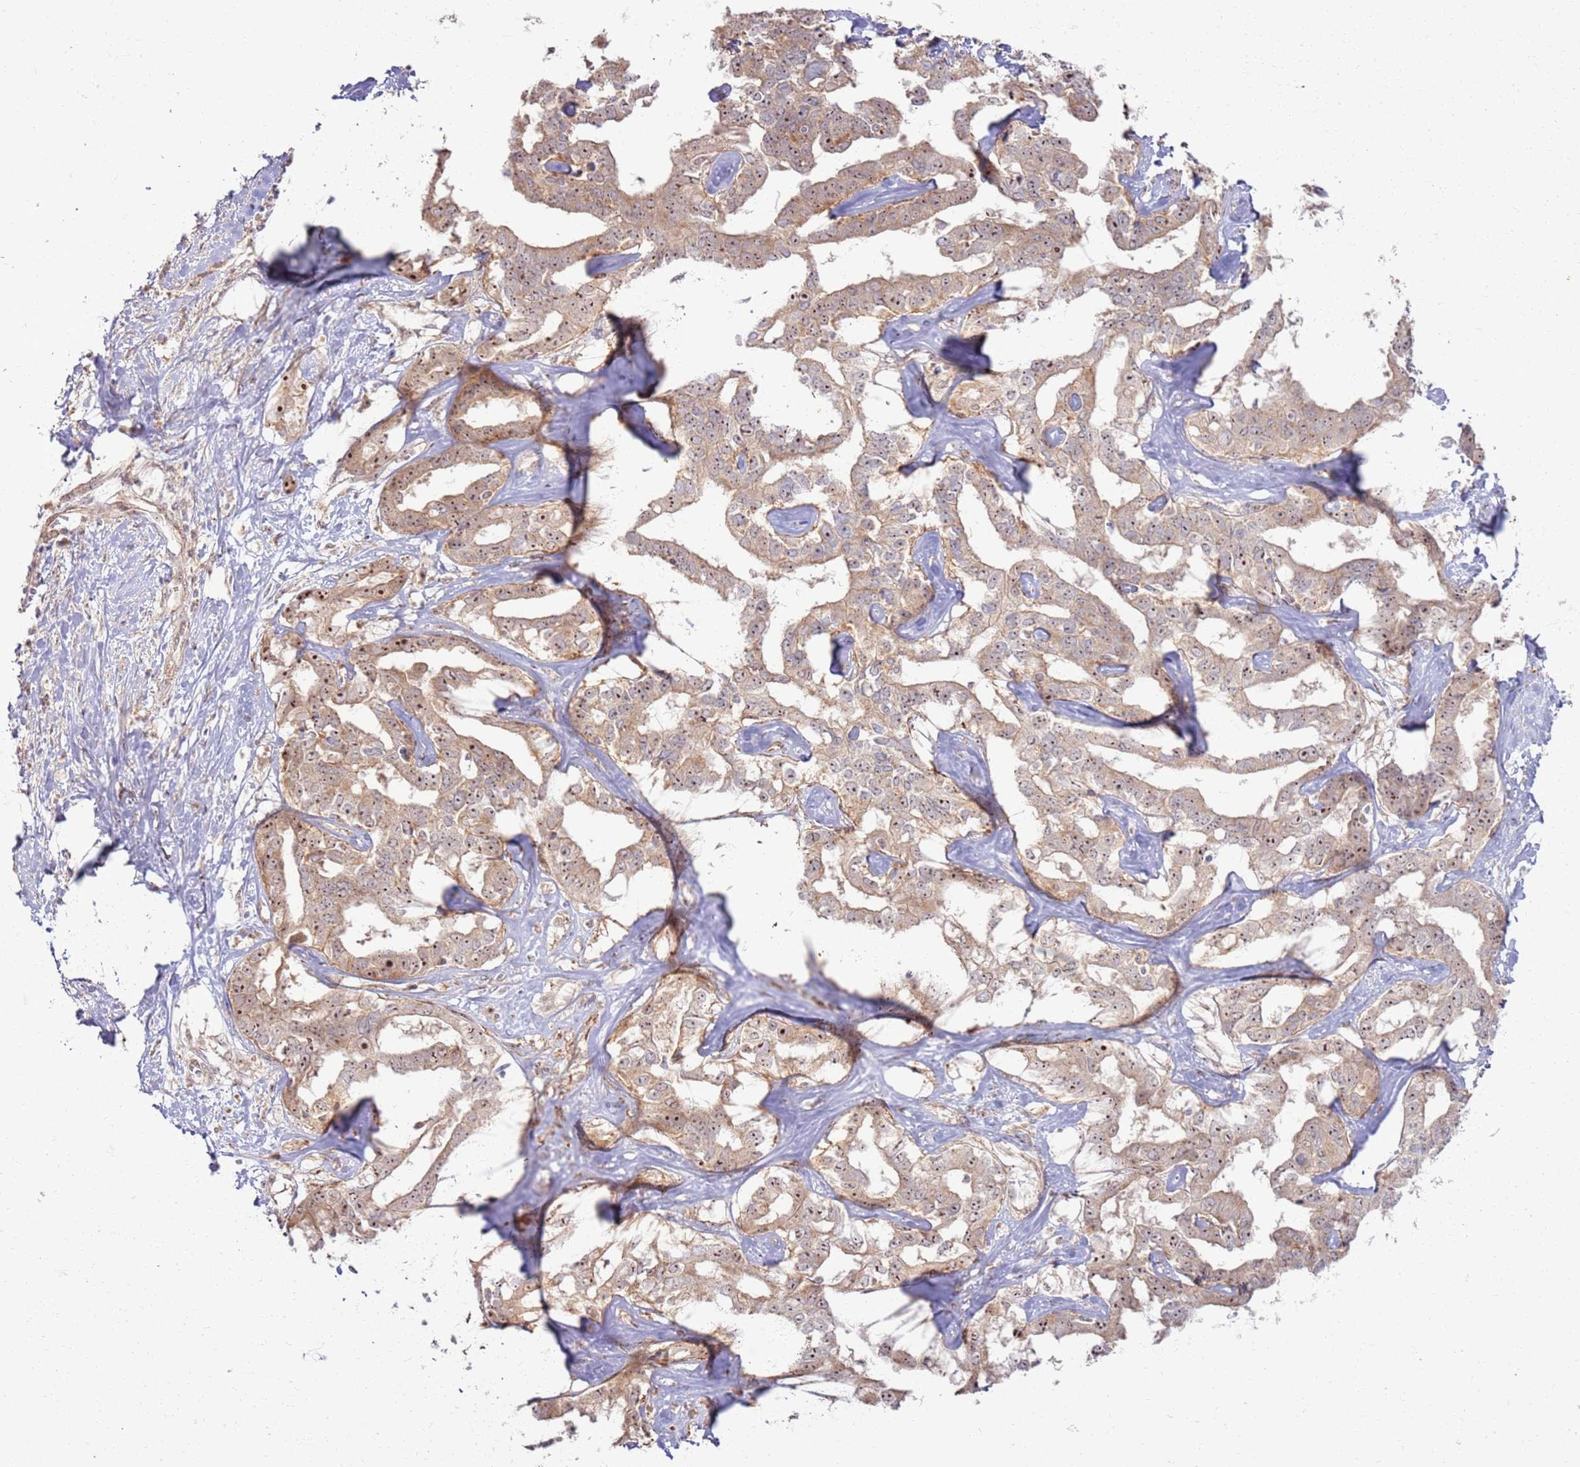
{"staining": {"intensity": "moderate", "quantity": ">75%", "location": "cytoplasmic/membranous,nuclear"}, "tissue": "liver cancer", "cell_type": "Tumor cells", "image_type": "cancer", "snomed": [{"axis": "morphology", "description": "Cholangiocarcinoma"}, {"axis": "topography", "description": "Liver"}], "caption": "Liver cholangiocarcinoma tissue exhibits moderate cytoplasmic/membranous and nuclear expression in approximately >75% of tumor cells", "gene": "CNPY1", "patient": {"sex": "male", "age": 59}}